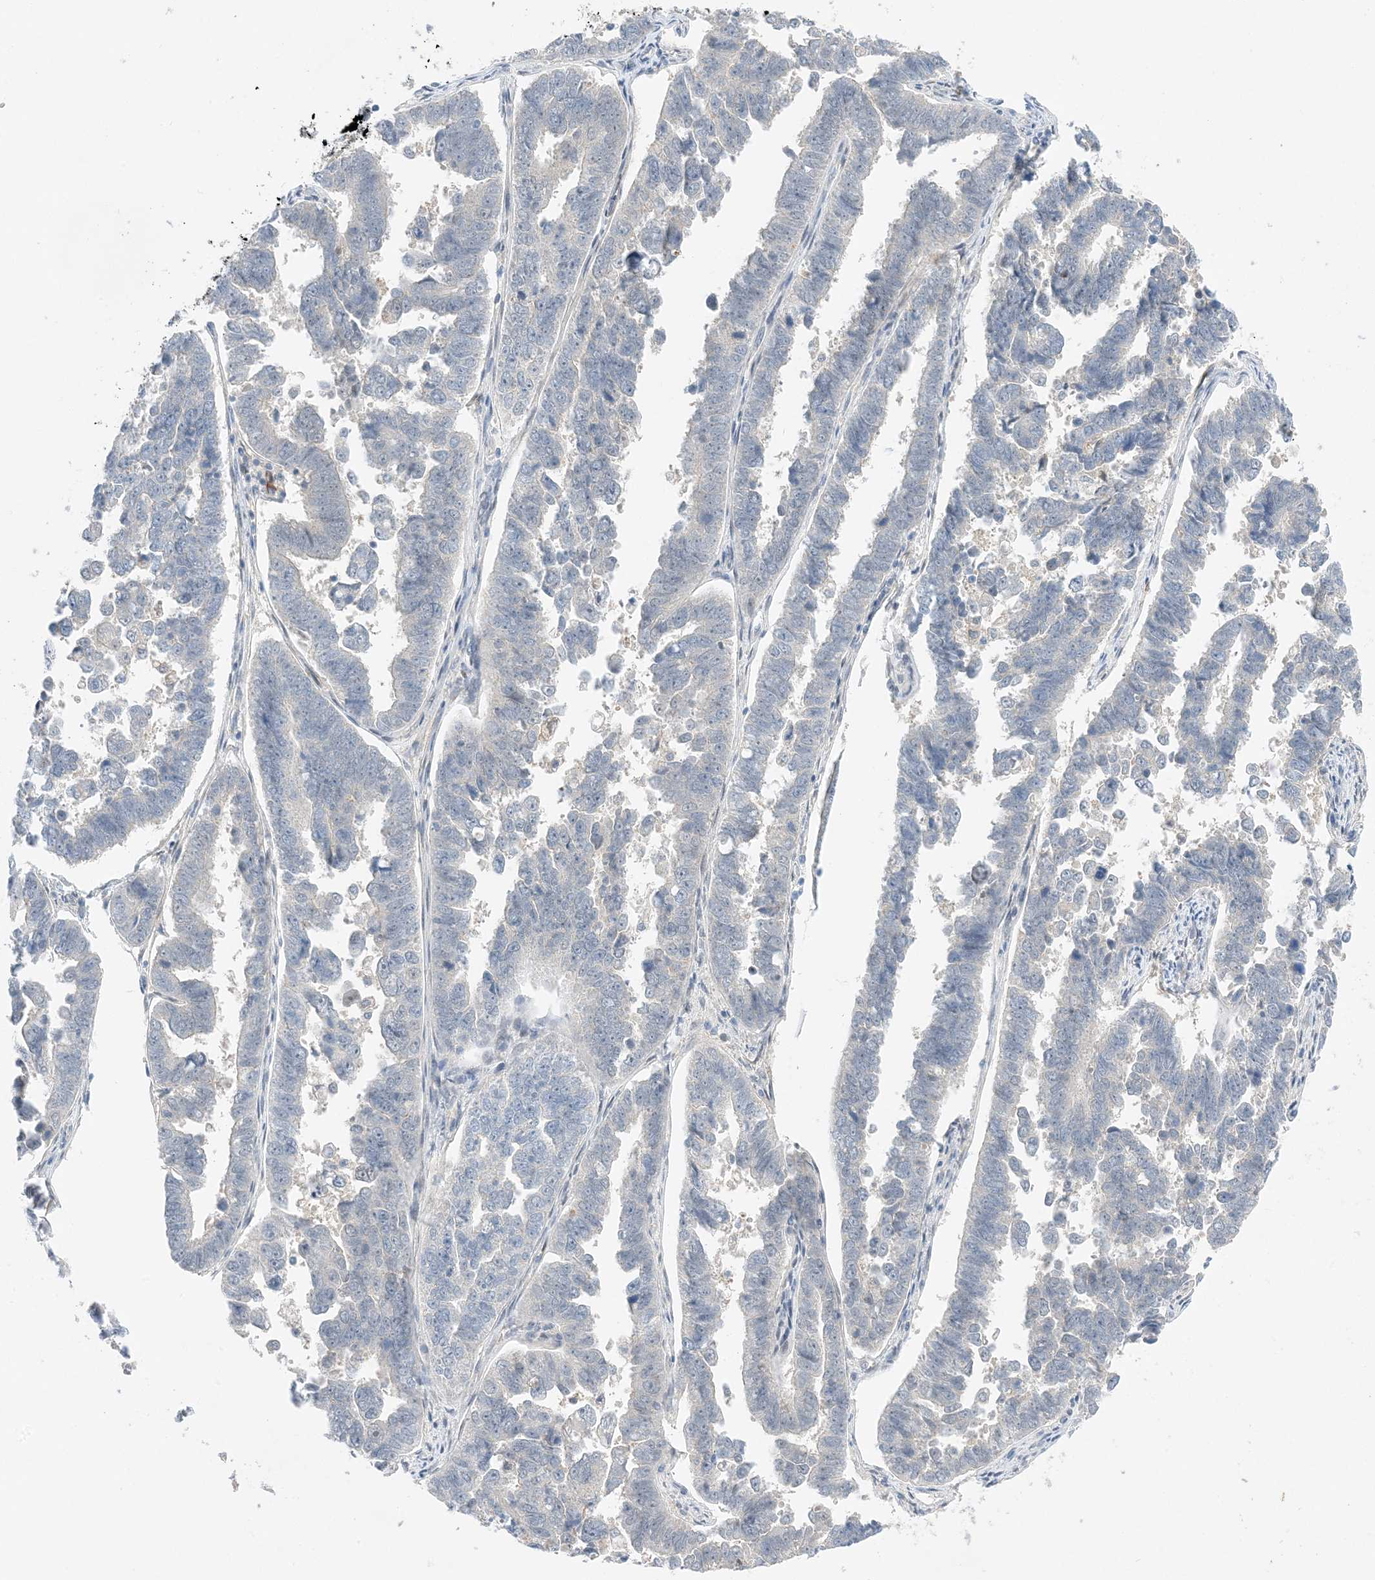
{"staining": {"intensity": "negative", "quantity": "none", "location": "none"}, "tissue": "endometrial cancer", "cell_type": "Tumor cells", "image_type": "cancer", "snomed": [{"axis": "morphology", "description": "Adenocarcinoma, NOS"}, {"axis": "topography", "description": "Endometrium"}], "caption": "Histopathology image shows no protein expression in tumor cells of adenocarcinoma (endometrial) tissue. (IHC, brightfield microscopy, high magnification).", "gene": "KIFBP", "patient": {"sex": "female", "age": 75}}